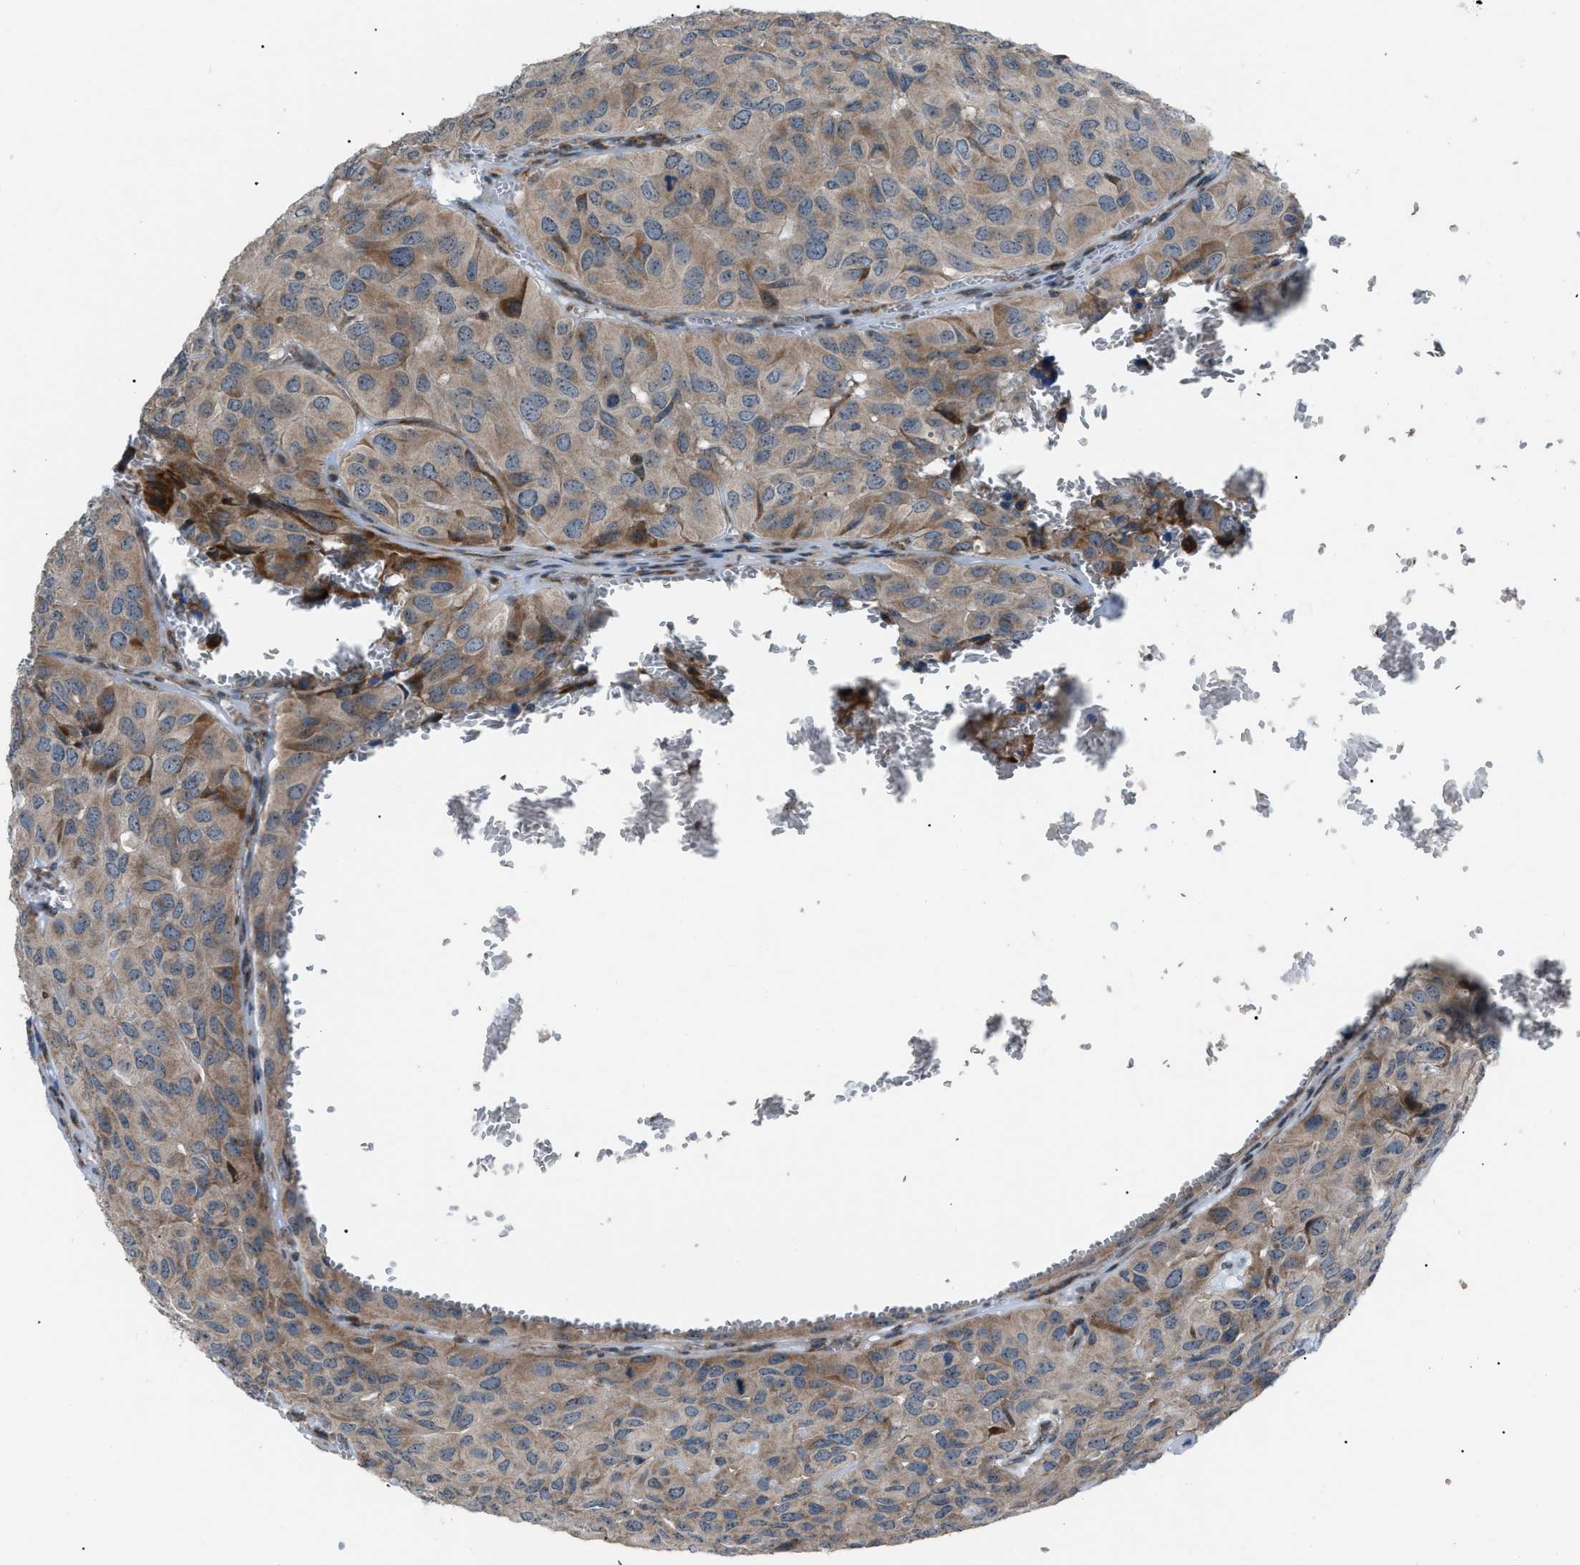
{"staining": {"intensity": "moderate", "quantity": ">75%", "location": "cytoplasmic/membranous"}, "tissue": "head and neck cancer", "cell_type": "Tumor cells", "image_type": "cancer", "snomed": [{"axis": "morphology", "description": "Adenocarcinoma, NOS"}, {"axis": "topography", "description": "Salivary gland, NOS"}, {"axis": "topography", "description": "Head-Neck"}], "caption": "A brown stain highlights moderate cytoplasmic/membranous expression of a protein in head and neck cancer tumor cells.", "gene": "AGO2", "patient": {"sex": "female", "age": 76}}